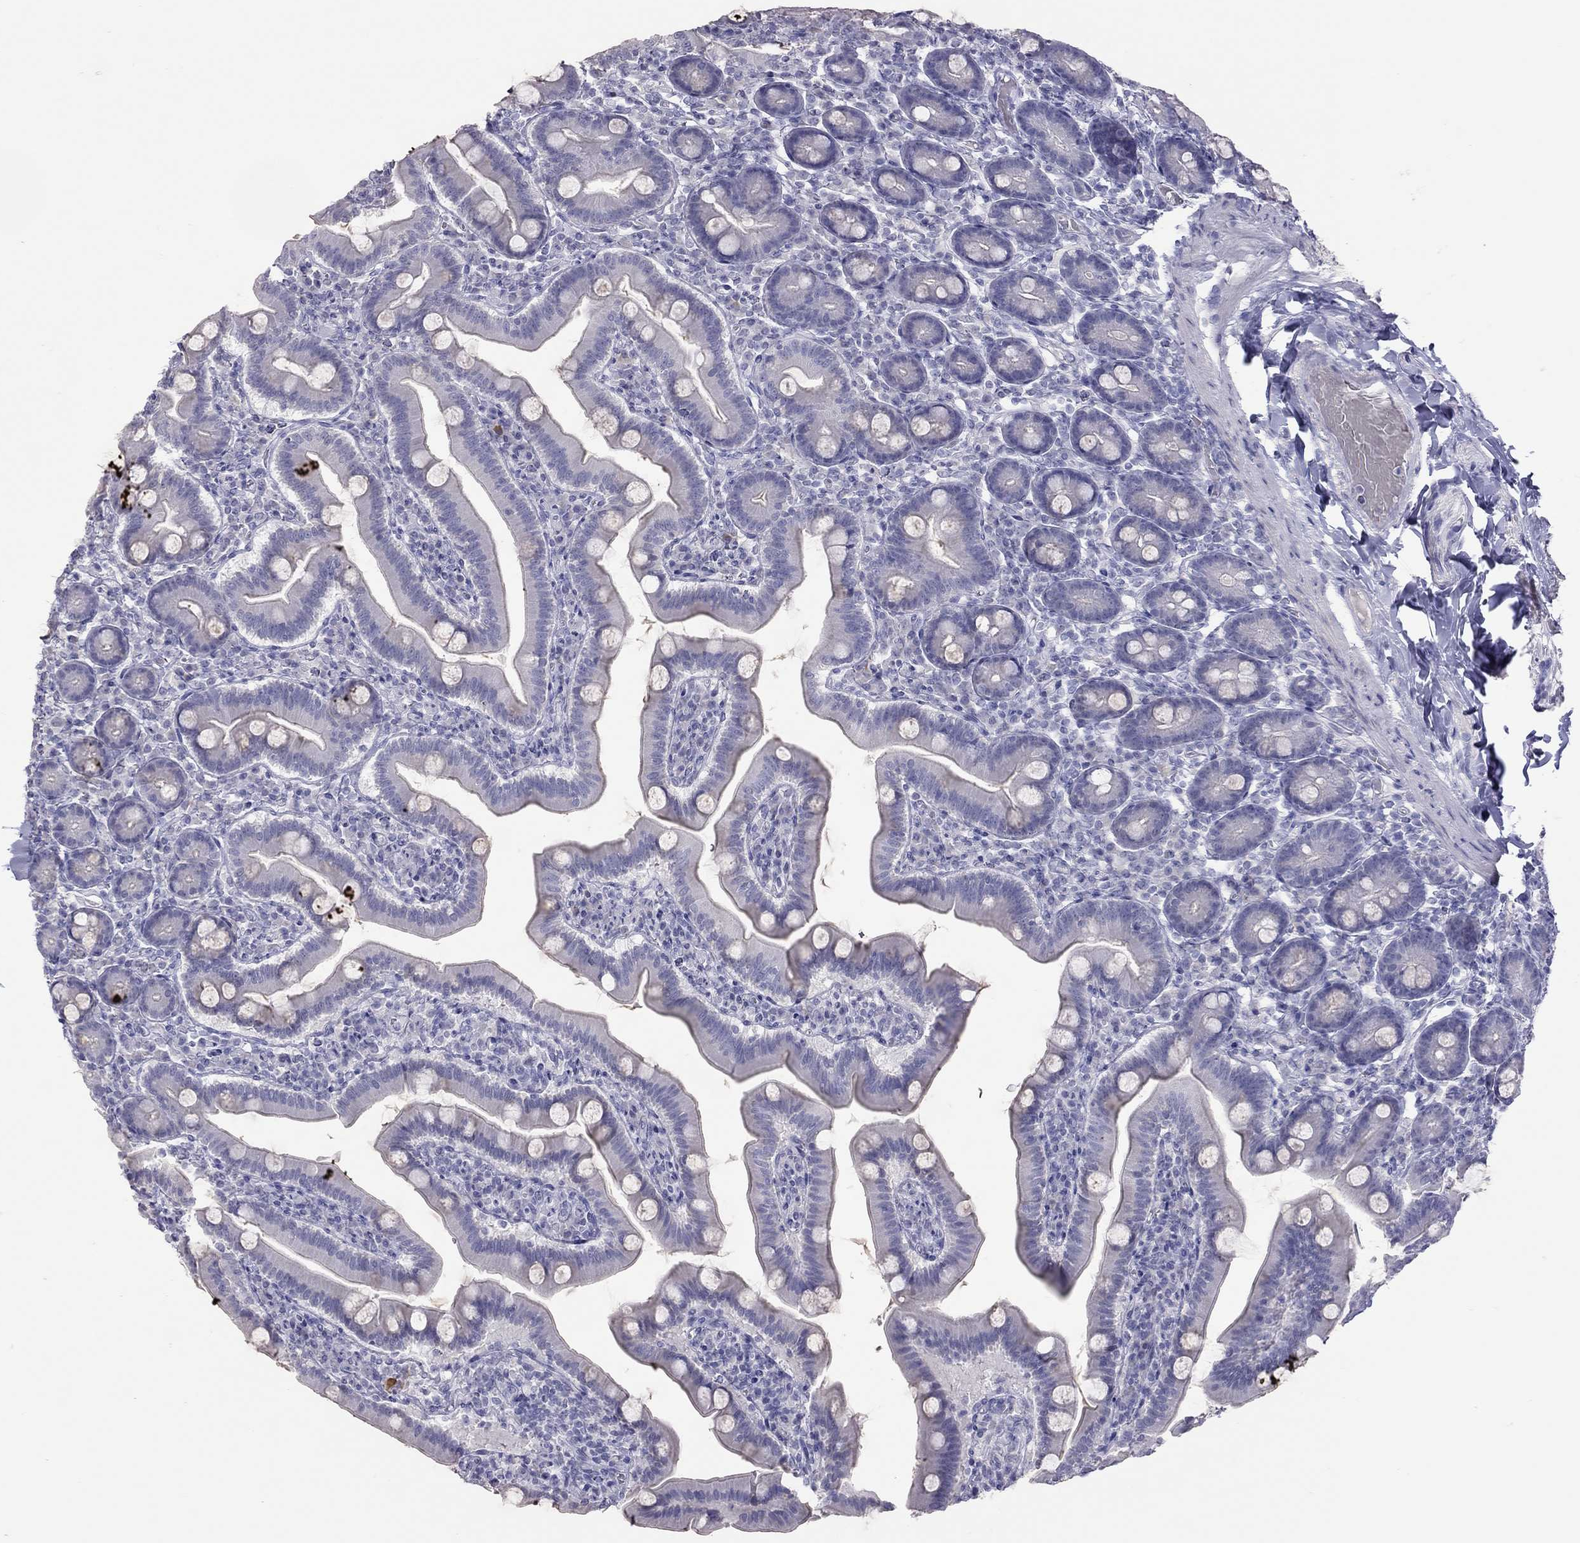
{"staining": {"intensity": "negative", "quantity": "none", "location": "none"}, "tissue": "small intestine", "cell_type": "Glandular cells", "image_type": "normal", "snomed": [{"axis": "morphology", "description": "Normal tissue, NOS"}, {"axis": "topography", "description": "Small intestine"}], "caption": "Immunohistochemical staining of normal human small intestine demonstrates no significant positivity in glandular cells. The staining was performed using DAB to visualize the protein expression in brown, while the nuclei were stained in blue with hematoxylin (Magnification: 20x).", "gene": "MUC16", "patient": {"sex": "male", "age": 66}}